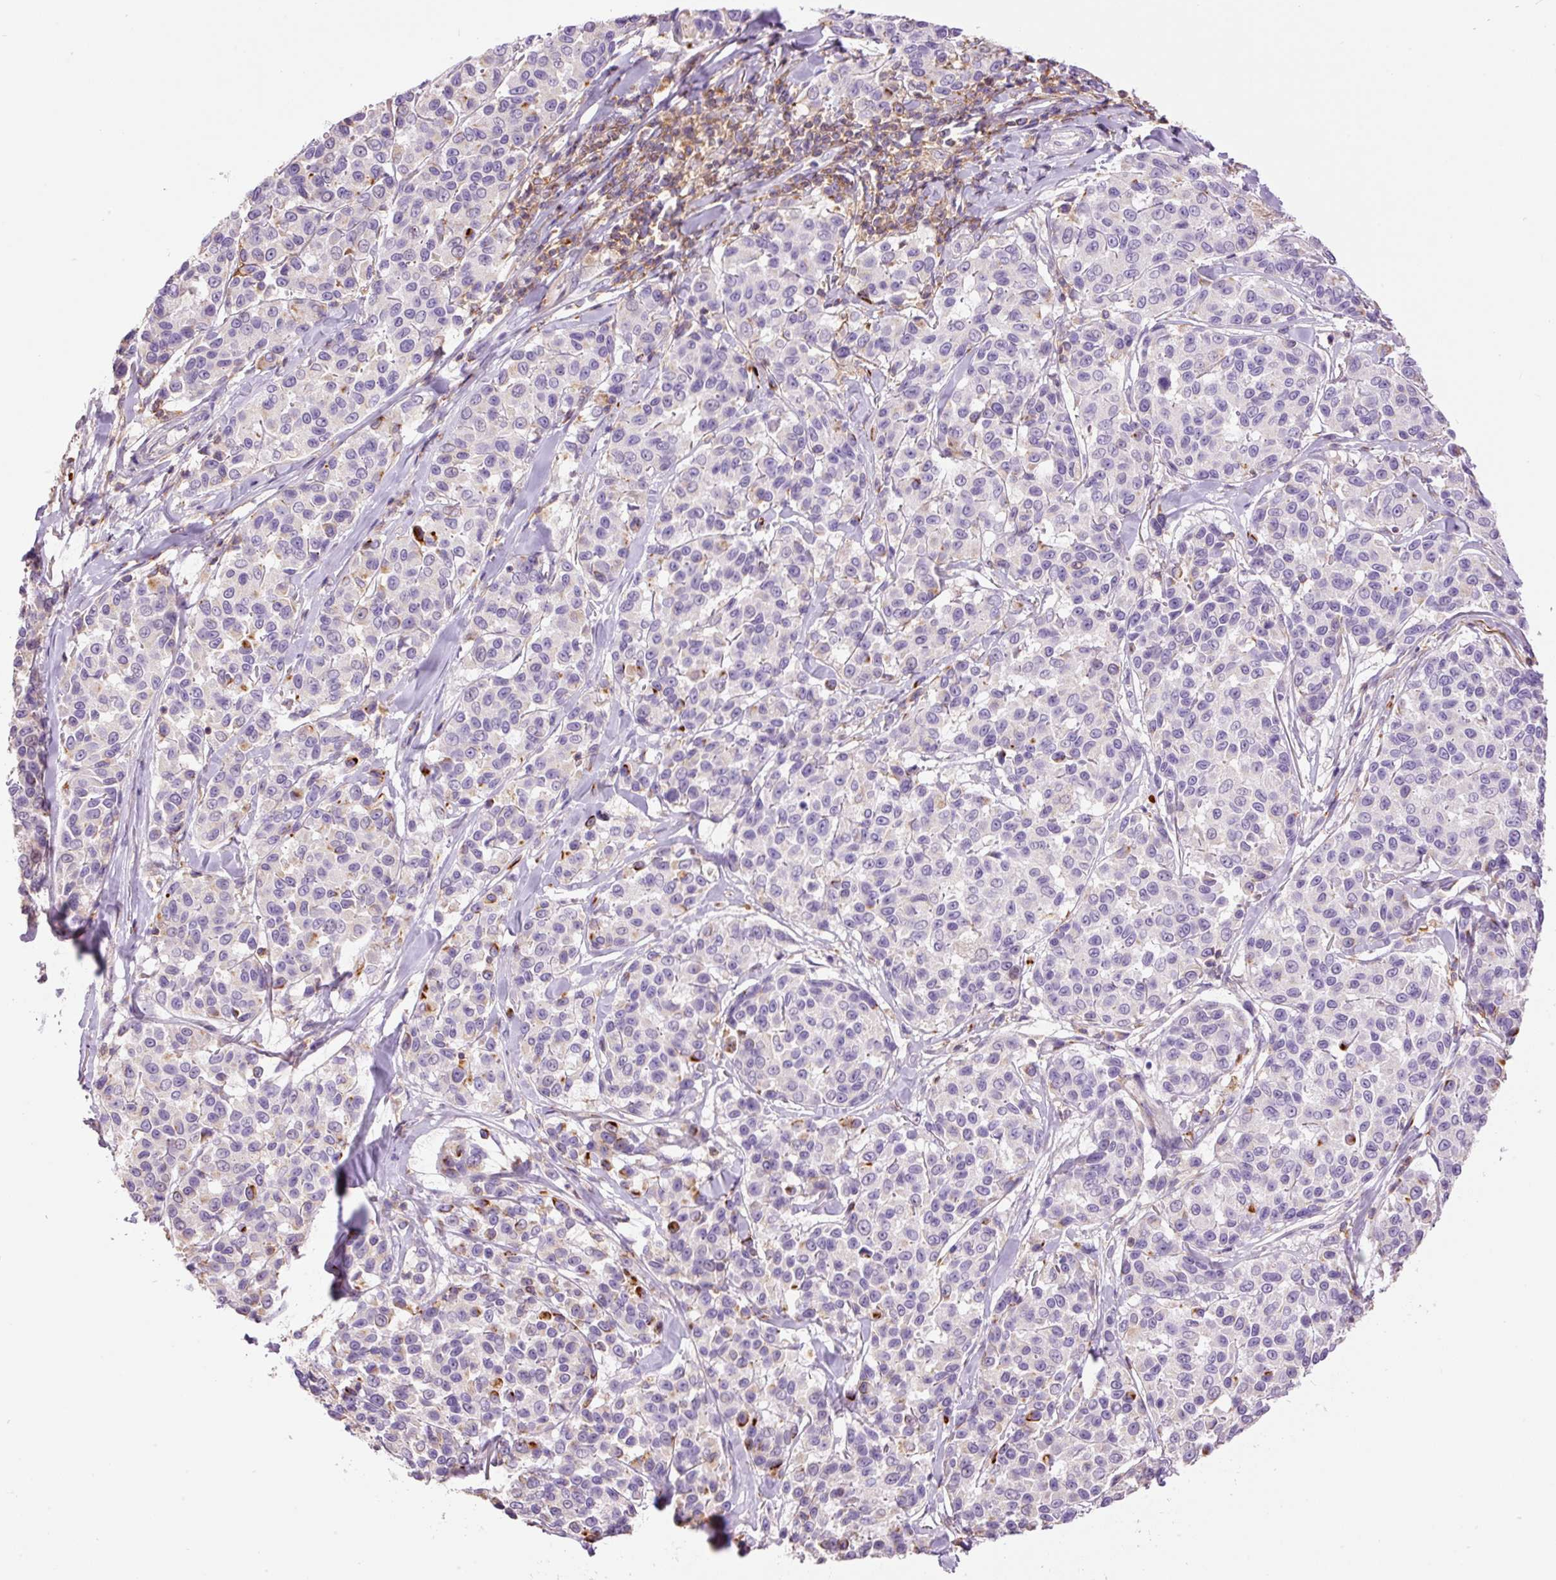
{"staining": {"intensity": "negative", "quantity": "none", "location": "none"}, "tissue": "melanoma", "cell_type": "Tumor cells", "image_type": "cancer", "snomed": [{"axis": "morphology", "description": "Malignant melanoma, NOS"}, {"axis": "topography", "description": "Skin"}], "caption": "Immunohistochemistry micrograph of neoplastic tissue: melanoma stained with DAB reveals no significant protein staining in tumor cells. (IHC, brightfield microscopy, high magnification).", "gene": "DOK6", "patient": {"sex": "female", "age": 66}}